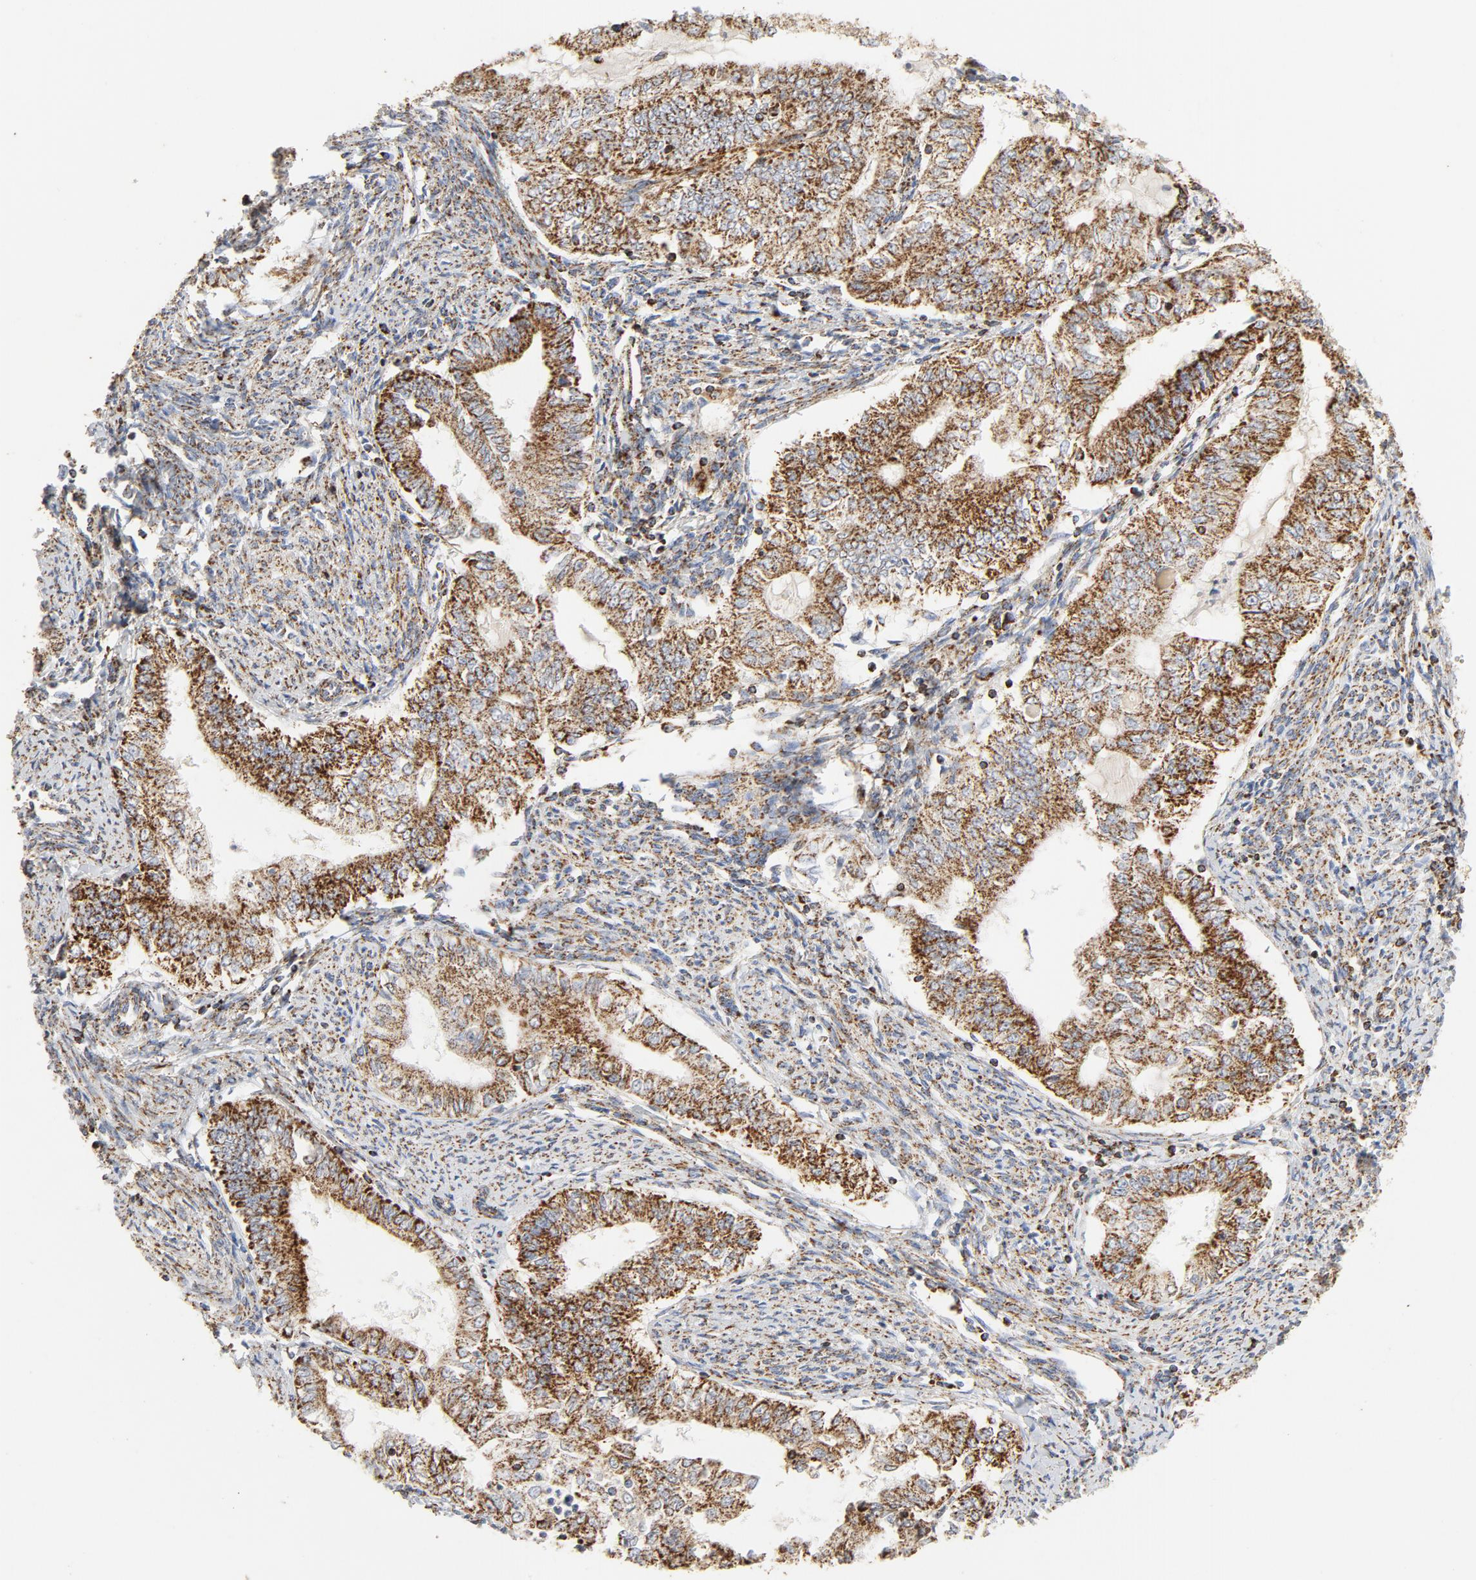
{"staining": {"intensity": "strong", "quantity": ">75%", "location": "cytoplasmic/membranous"}, "tissue": "endometrial cancer", "cell_type": "Tumor cells", "image_type": "cancer", "snomed": [{"axis": "morphology", "description": "Adenocarcinoma, NOS"}, {"axis": "topography", "description": "Endometrium"}], "caption": "This is a micrograph of immunohistochemistry (IHC) staining of endometrial cancer, which shows strong expression in the cytoplasmic/membranous of tumor cells.", "gene": "PCNX4", "patient": {"sex": "female", "age": 66}}